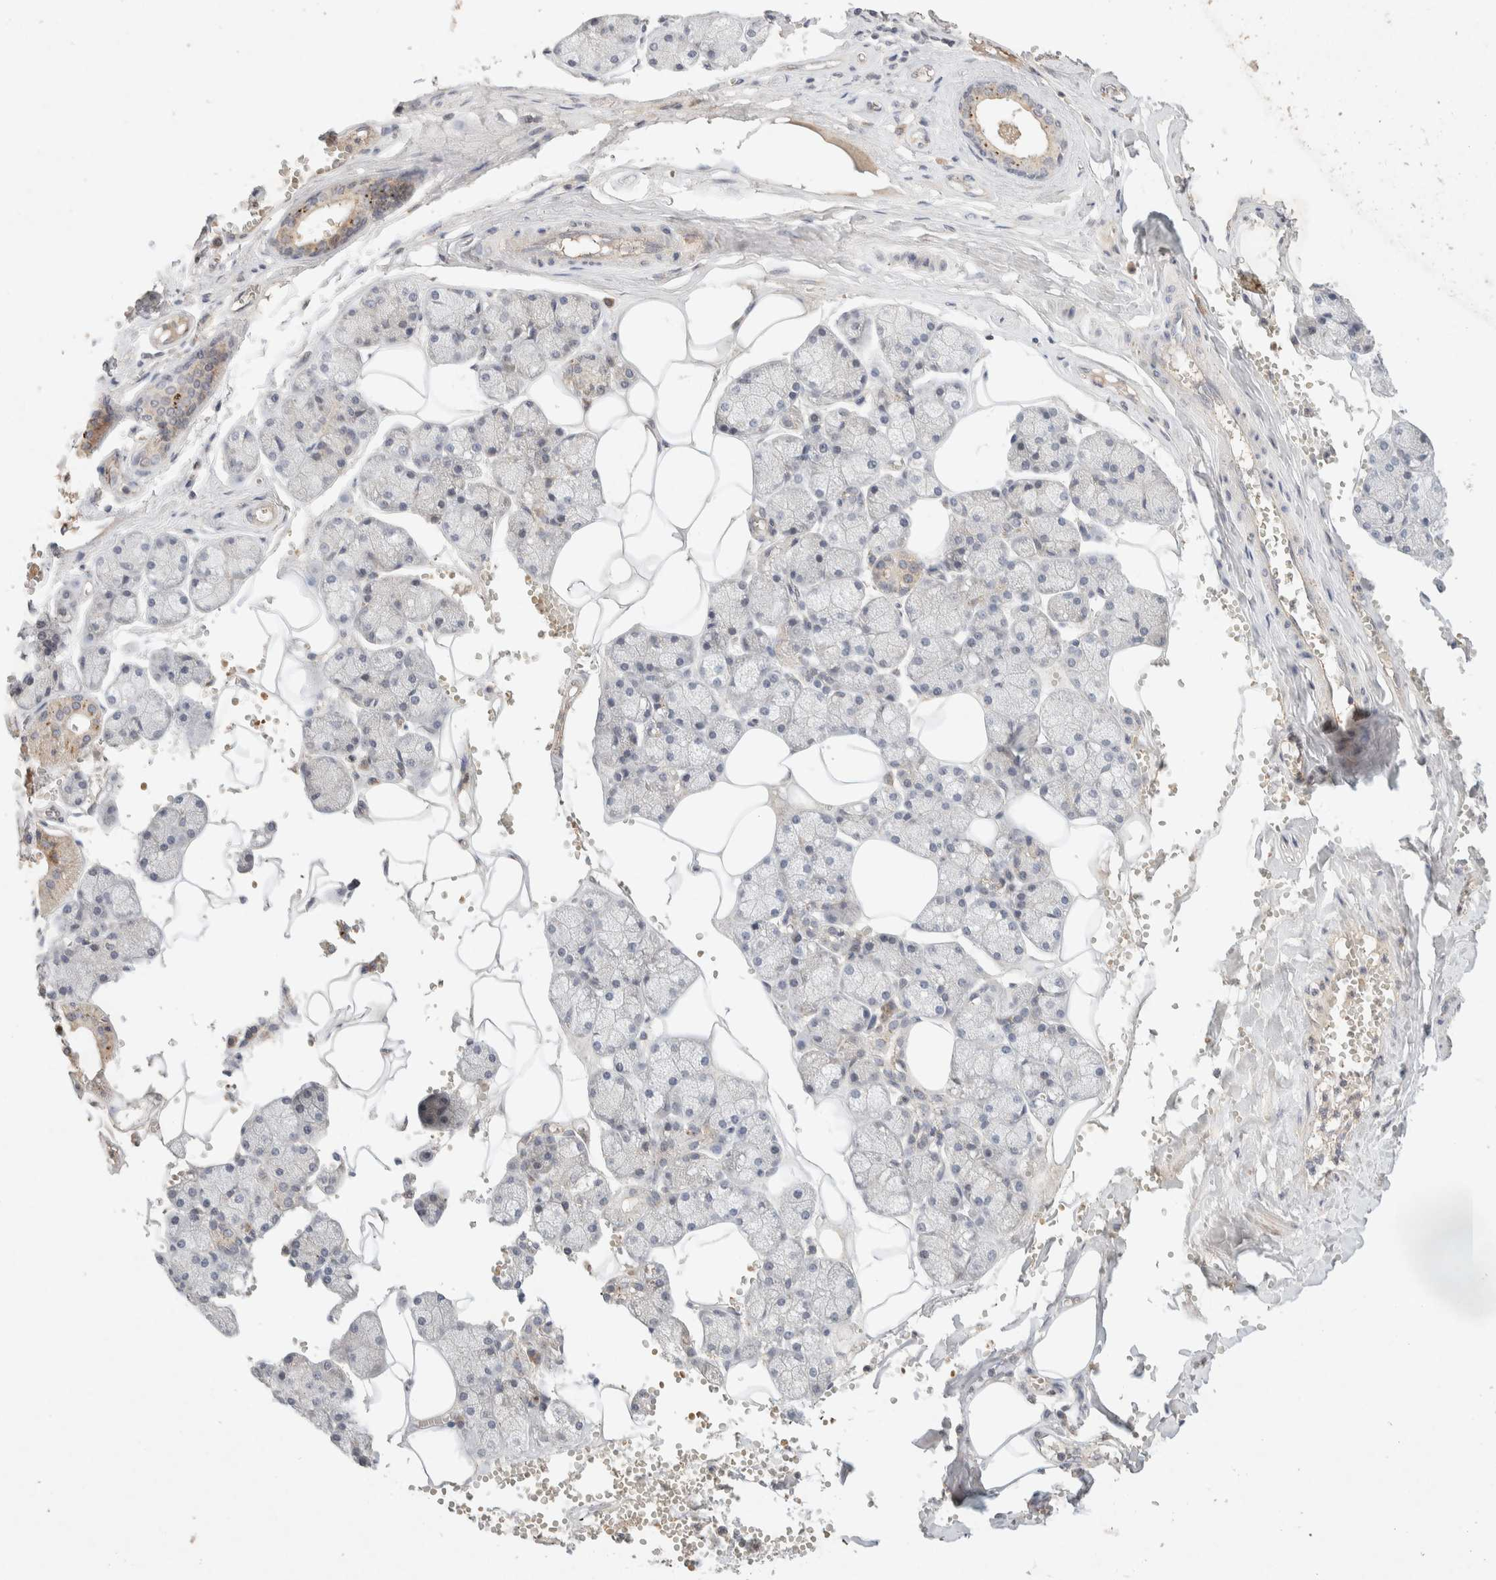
{"staining": {"intensity": "strong", "quantity": "<25%", "location": "cytoplasmic/membranous"}, "tissue": "salivary gland", "cell_type": "Glandular cells", "image_type": "normal", "snomed": [{"axis": "morphology", "description": "Normal tissue, NOS"}, {"axis": "topography", "description": "Salivary gland"}], "caption": "Immunohistochemical staining of normal salivary gland reveals <25% levels of strong cytoplasmic/membranous protein staining in about <25% of glandular cells.", "gene": "GNAI1", "patient": {"sex": "male", "age": 62}}